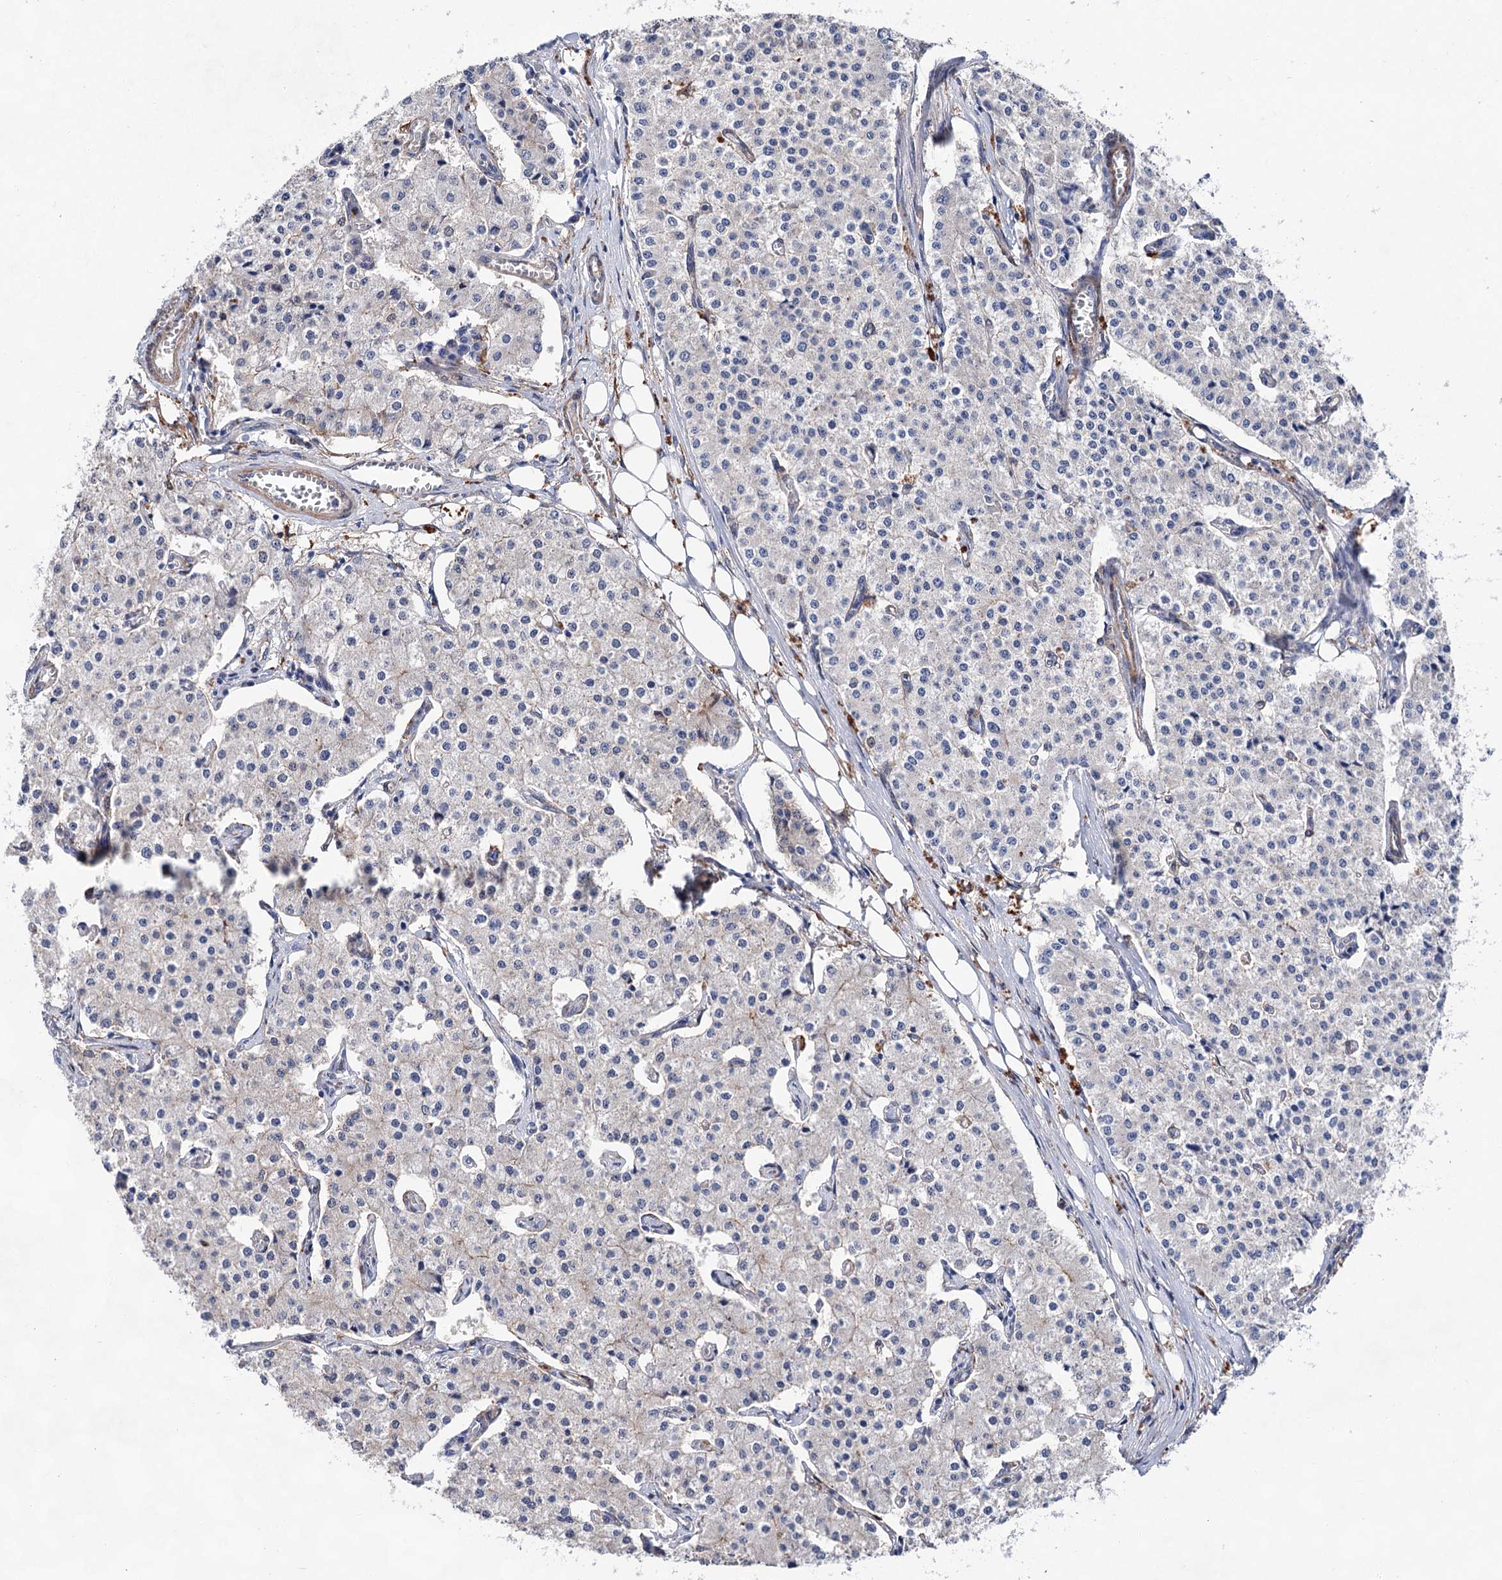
{"staining": {"intensity": "negative", "quantity": "none", "location": "none"}, "tissue": "carcinoid", "cell_type": "Tumor cells", "image_type": "cancer", "snomed": [{"axis": "morphology", "description": "Carcinoid, malignant, NOS"}, {"axis": "topography", "description": "Colon"}], "caption": "Histopathology image shows no protein expression in tumor cells of malignant carcinoid tissue.", "gene": "TMTC3", "patient": {"sex": "female", "age": 52}}